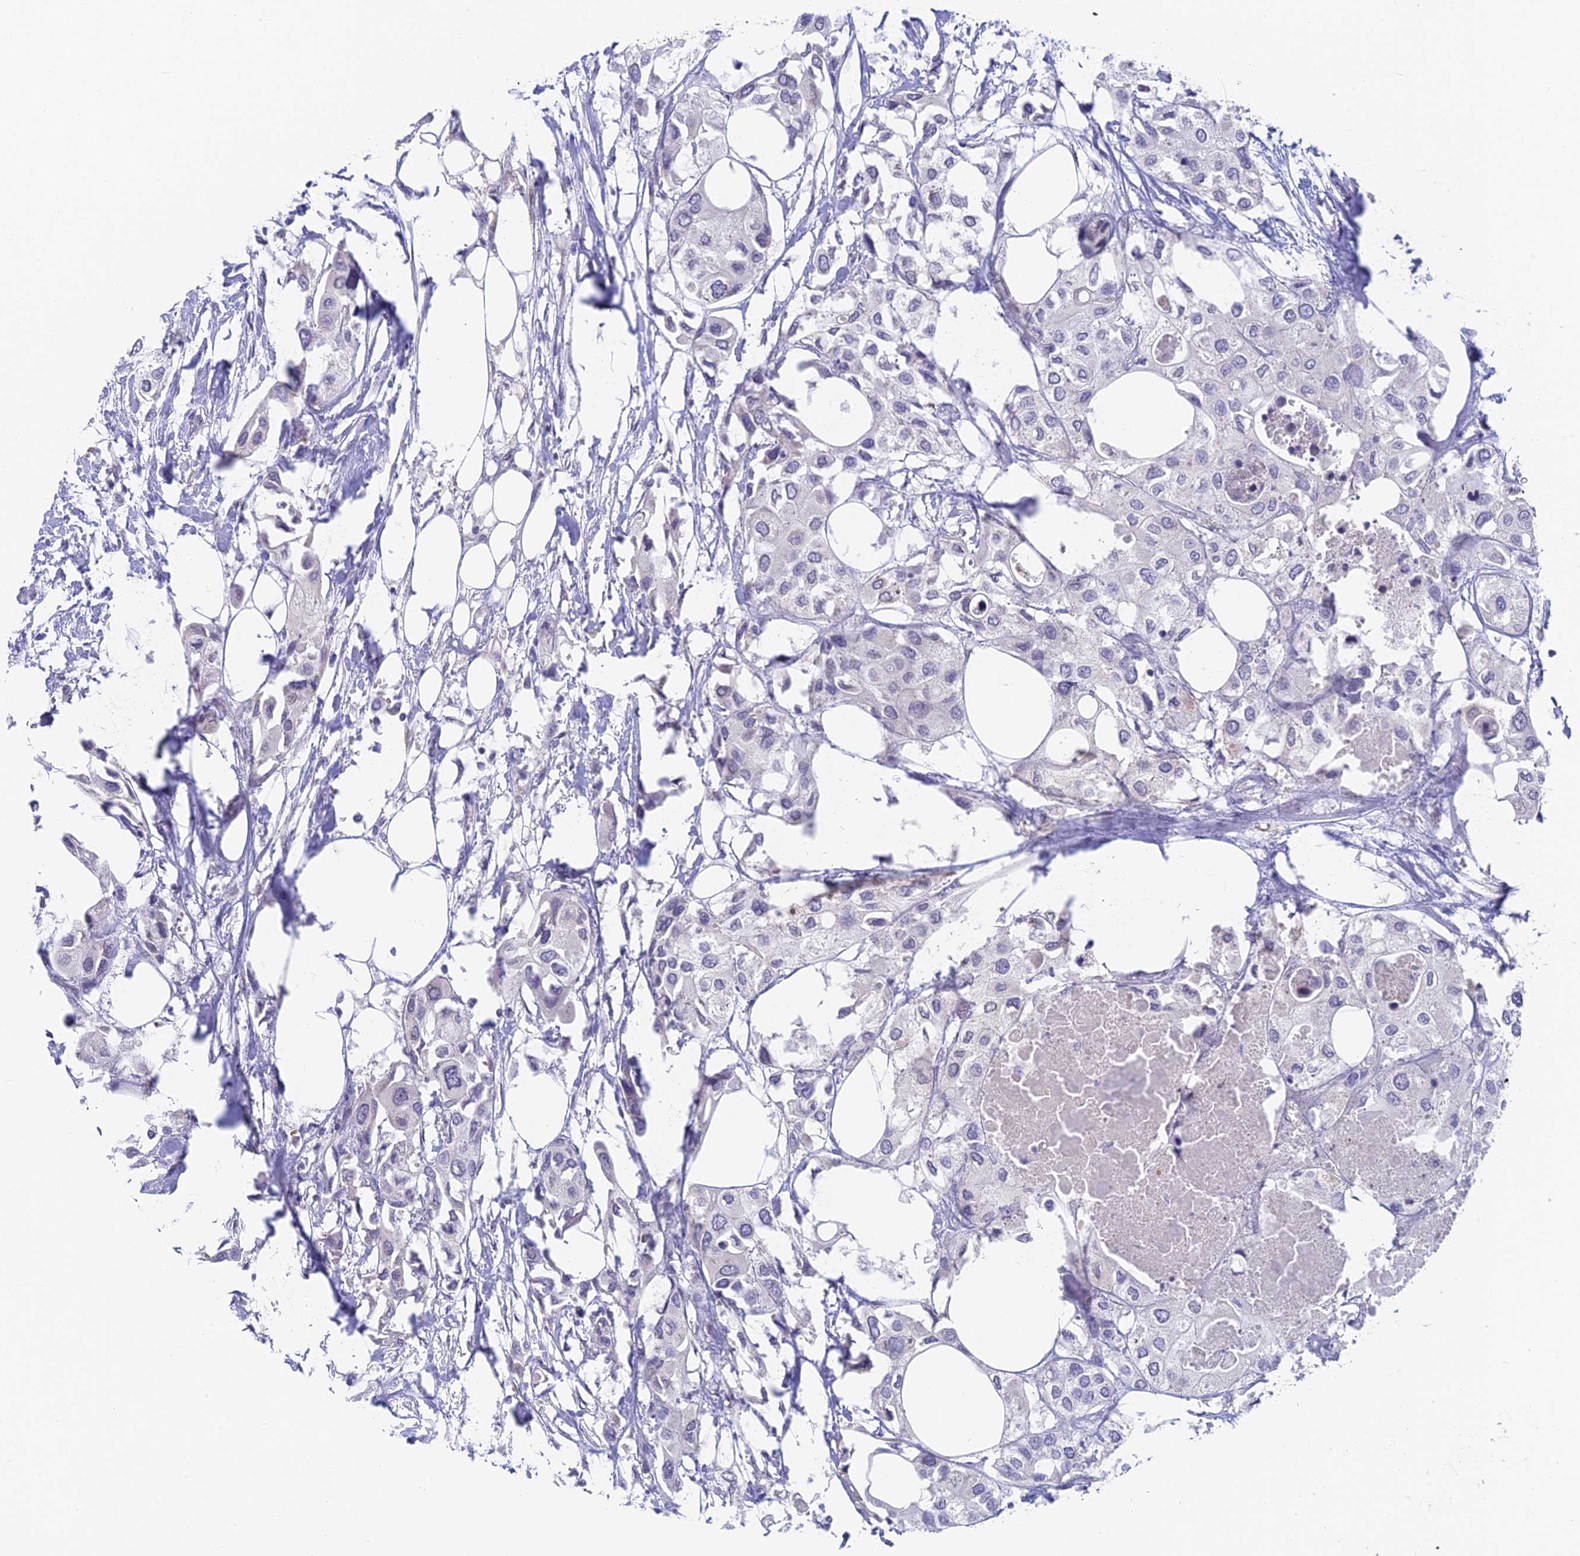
{"staining": {"intensity": "negative", "quantity": "none", "location": "none"}, "tissue": "urothelial cancer", "cell_type": "Tumor cells", "image_type": "cancer", "snomed": [{"axis": "morphology", "description": "Urothelial carcinoma, High grade"}, {"axis": "topography", "description": "Urinary bladder"}], "caption": "Photomicrograph shows no protein expression in tumor cells of urothelial cancer tissue.", "gene": "PPP1R26", "patient": {"sex": "male", "age": 64}}